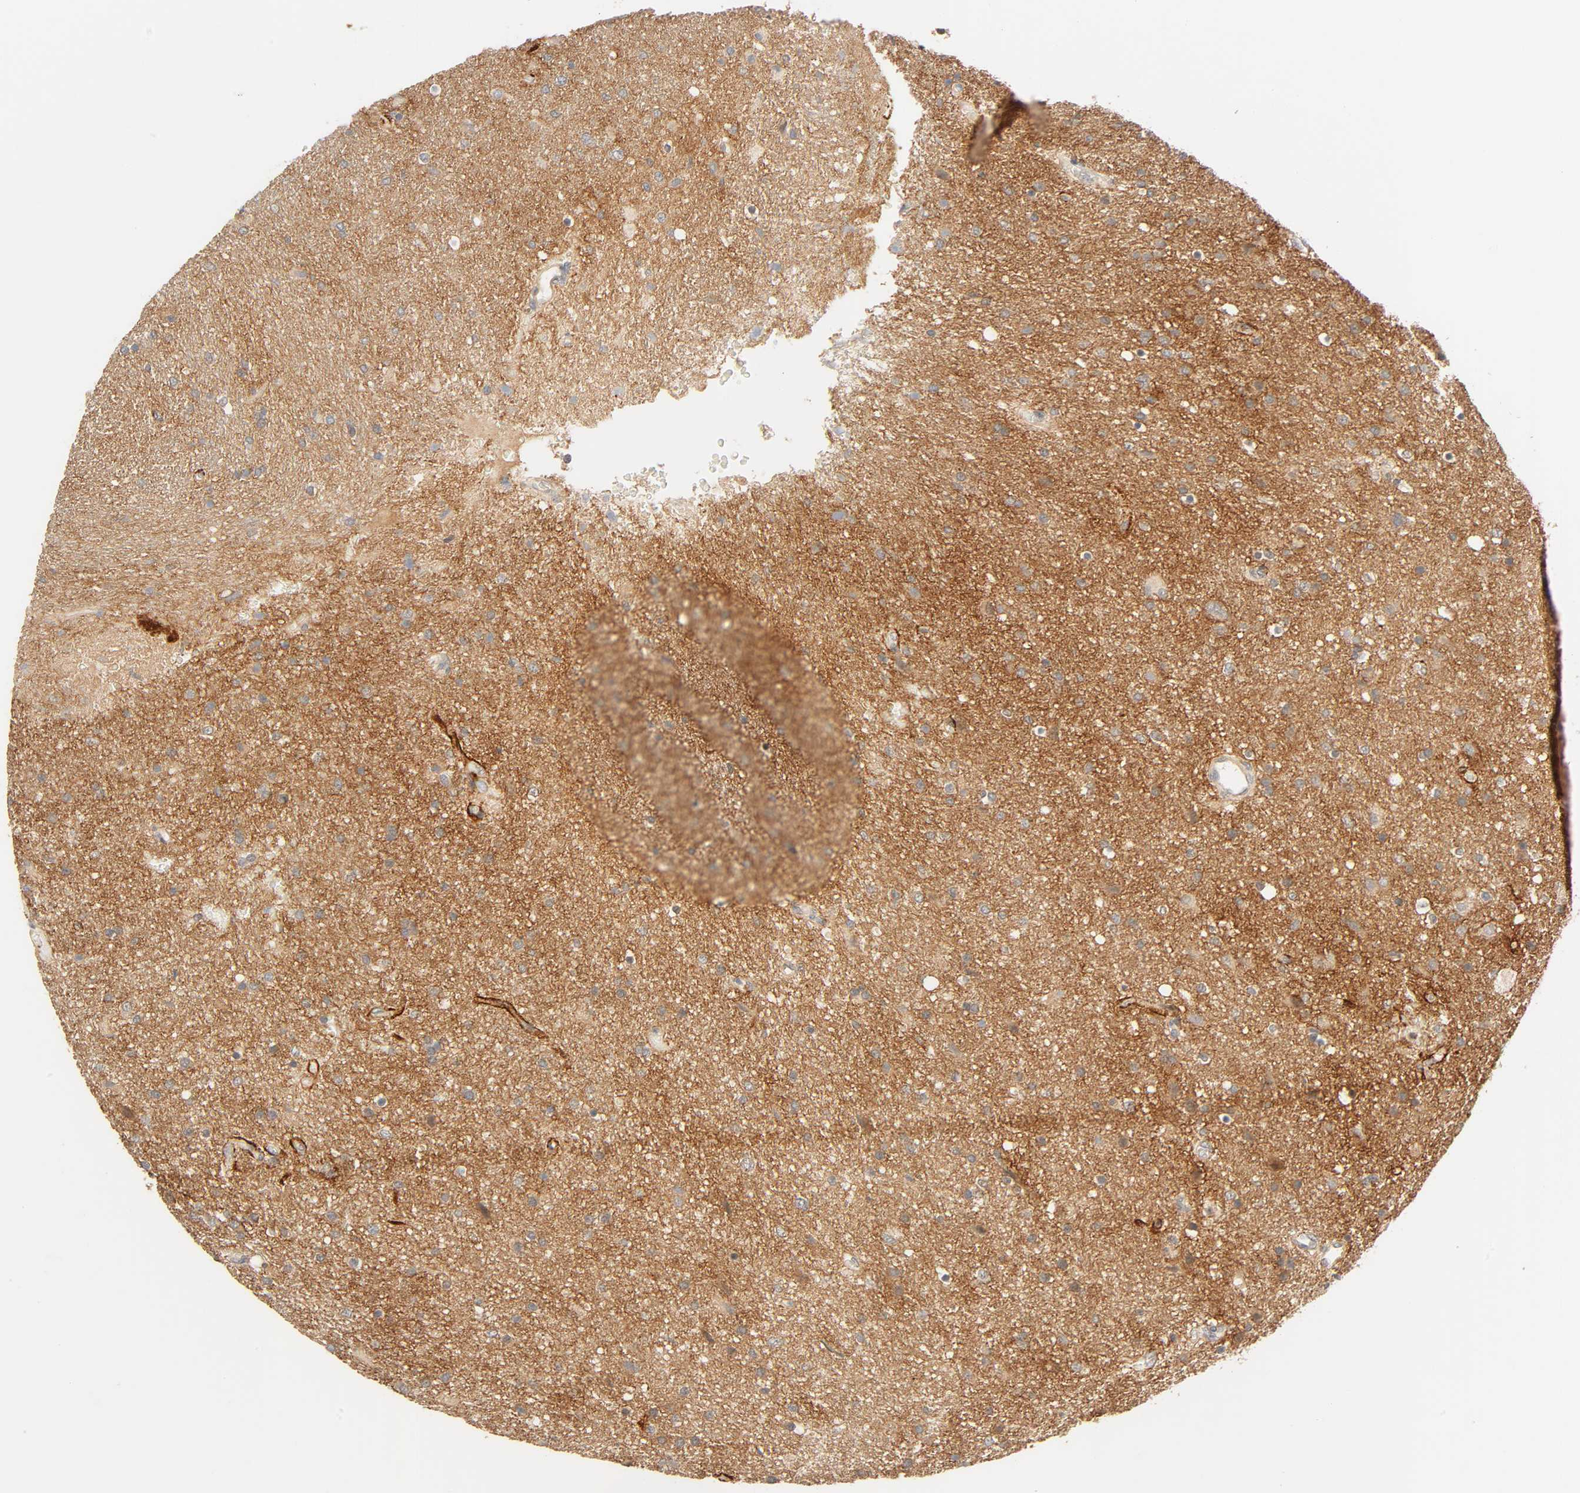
{"staining": {"intensity": "moderate", "quantity": ">75%", "location": "cytoplasmic/membranous"}, "tissue": "glioma", "cell_type": "Tumor cells", "image_type": "cancer", "snomed": [{"axis": "morphology", "description": "Normal tissue, NOS"}, {"axis": "morphology", "description": "Glioma, malignant, High grade"}, {"axis": "topography", "description": "Cerebral cortex"}], "caption": "The micrograph shows staining of glioma, revealing moderate cytoplasmic/membranous protein positivity (brown color) within tumor cells.", "gene": "CACNA1G", "patient": {"sex": "male", "age": 56}}